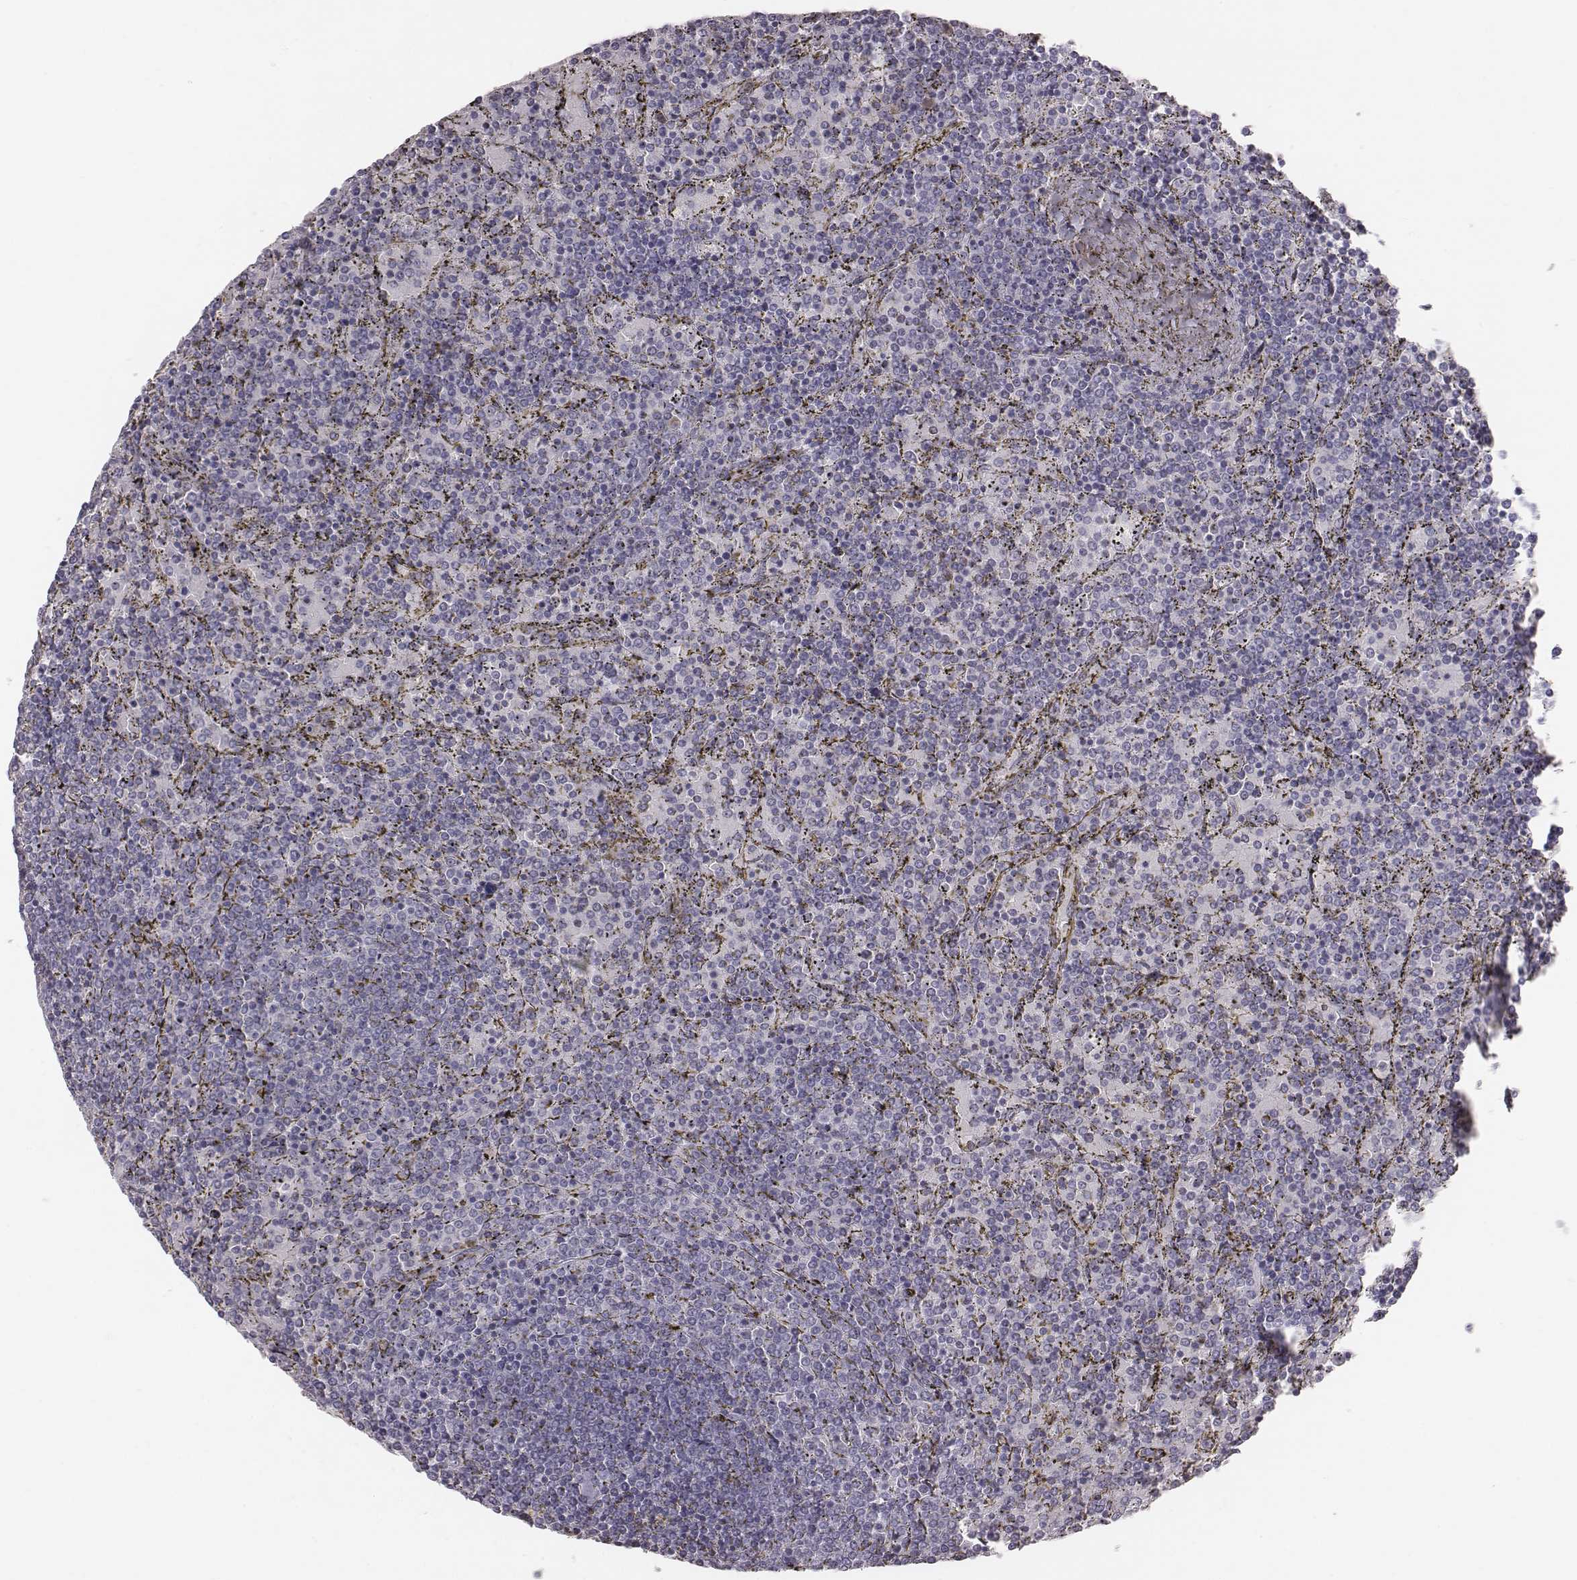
{"staining": {"intensity": "negative", "quantity": "none", "location": "none"}, "tissue": "lymphoma", "cell_type": "Tumor cells", "image_type": "cancer", "snomed": [{"axis": "morphology", "description": "Malignant lymphoma, non-Hodgkin's type, Low grade"}, {"axis": "topography", "description": "Spleen"}], "caption": "IHC micrograph of lymphoma stained for a protein (brown), which shows no expression in tumor cells. (DAB (3,3'-diaminobenzidine) immunohistochemistry (IHC) with hematoxylin counter stain).", "gene": "C6orf58", "patient": {"sex": "female", "age": 77}}